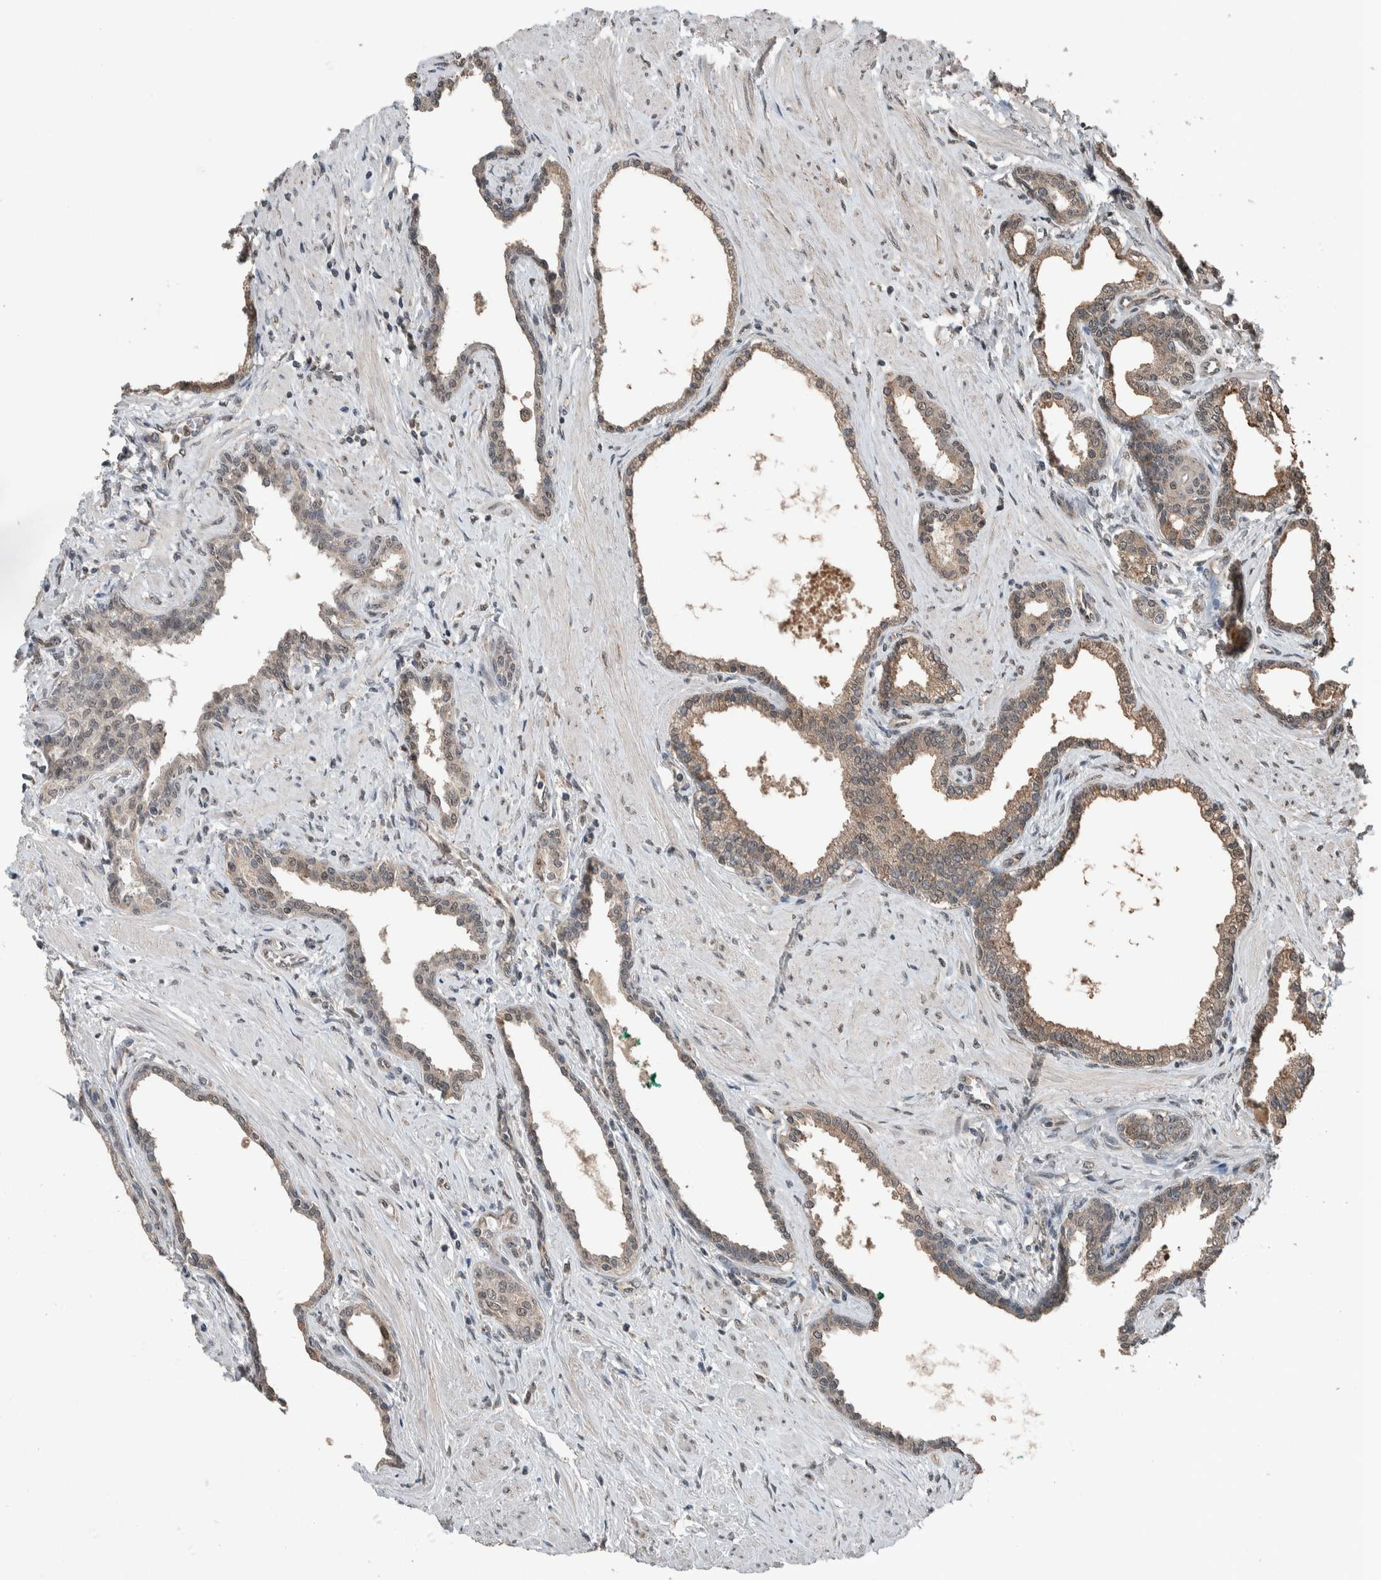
{"staining": {"intensity": "weak", "quantity": ">75%", "location": "cytoplasmic/membranous"}, "tissue": "prostate cancer", "cell_type": "Tumor cells", "image_type": "cancer", "snomed": [{"axis": "morphology", "description": "Adenocarcinoma, High grade"}, {"axis": "topography", "description": "Prostate"}], "caption": "Prostate adenocarcinoma (high-grade) tissue shows weak cytoplasmic/membranous expression in about >75% of tumor cells The staining was performed using DAB, with brown indicating positive protein expression. Nuclei are stained blue with hematoxylin.", "gene": "MYO1E", "patient": {"sex": "male", "age": 52}}